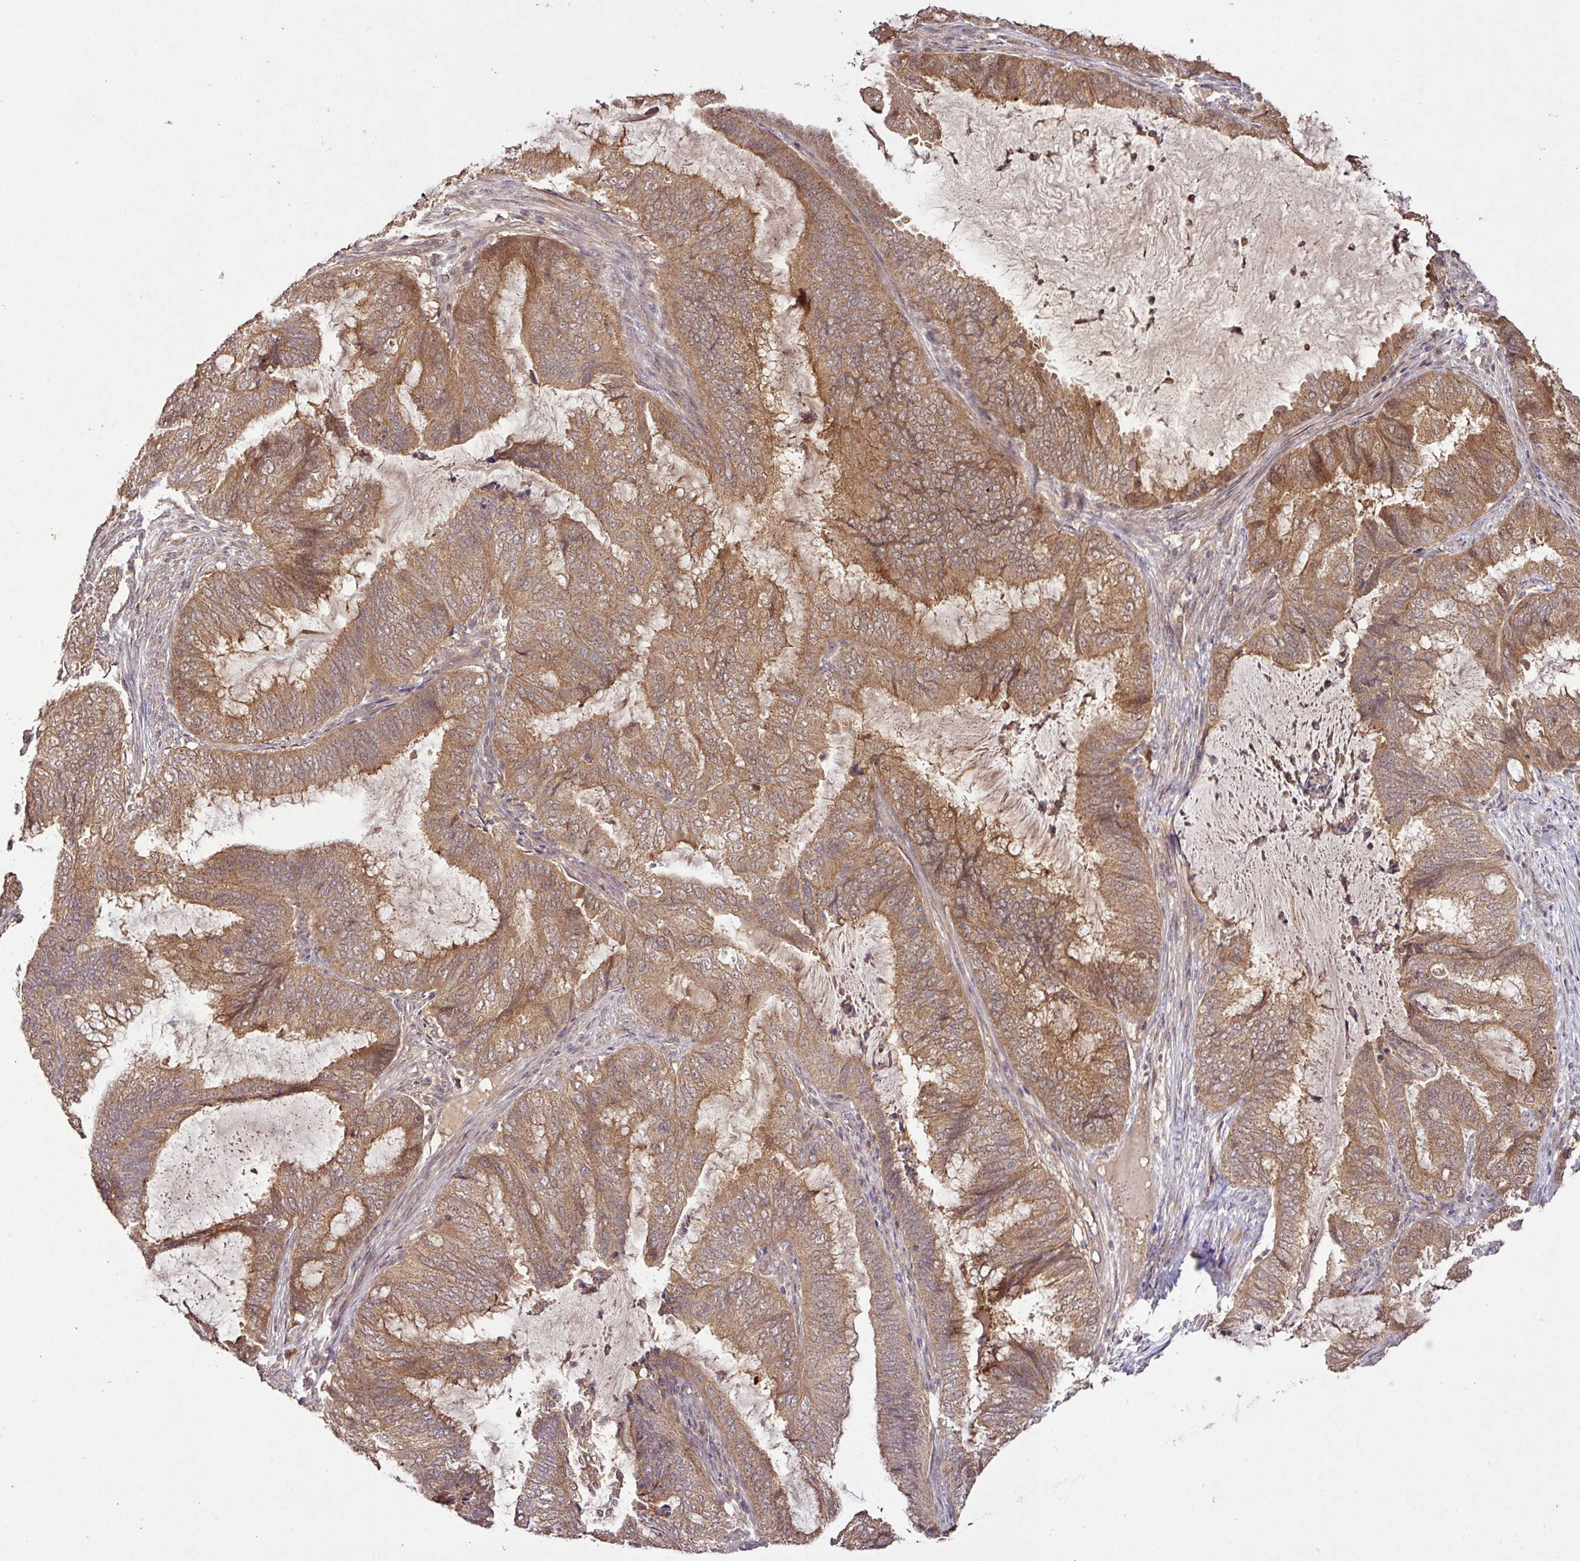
{"staining": {"intensity": "moderate", "quantity": ">75%", "location": "cytoplasmic/membranous"}, "tissue": "endometrial cancer", "cell_type": "Tumor cells", "image_type": "cancer", "snomed": [{"axis": "morphology", "description": "Adenocarcinoma, NOS"}, {"axis": "topography", "description": "Endometrium"}], "caption": "Brown immunohistochemical staining in human endometrial cancer (adenocarcinoma) reveals moderate cytoplasmic/membranous staining in approximately >75% of tumor cells.", "gene": "FAIM", "patient": {"sex": "female", "age": 51}}